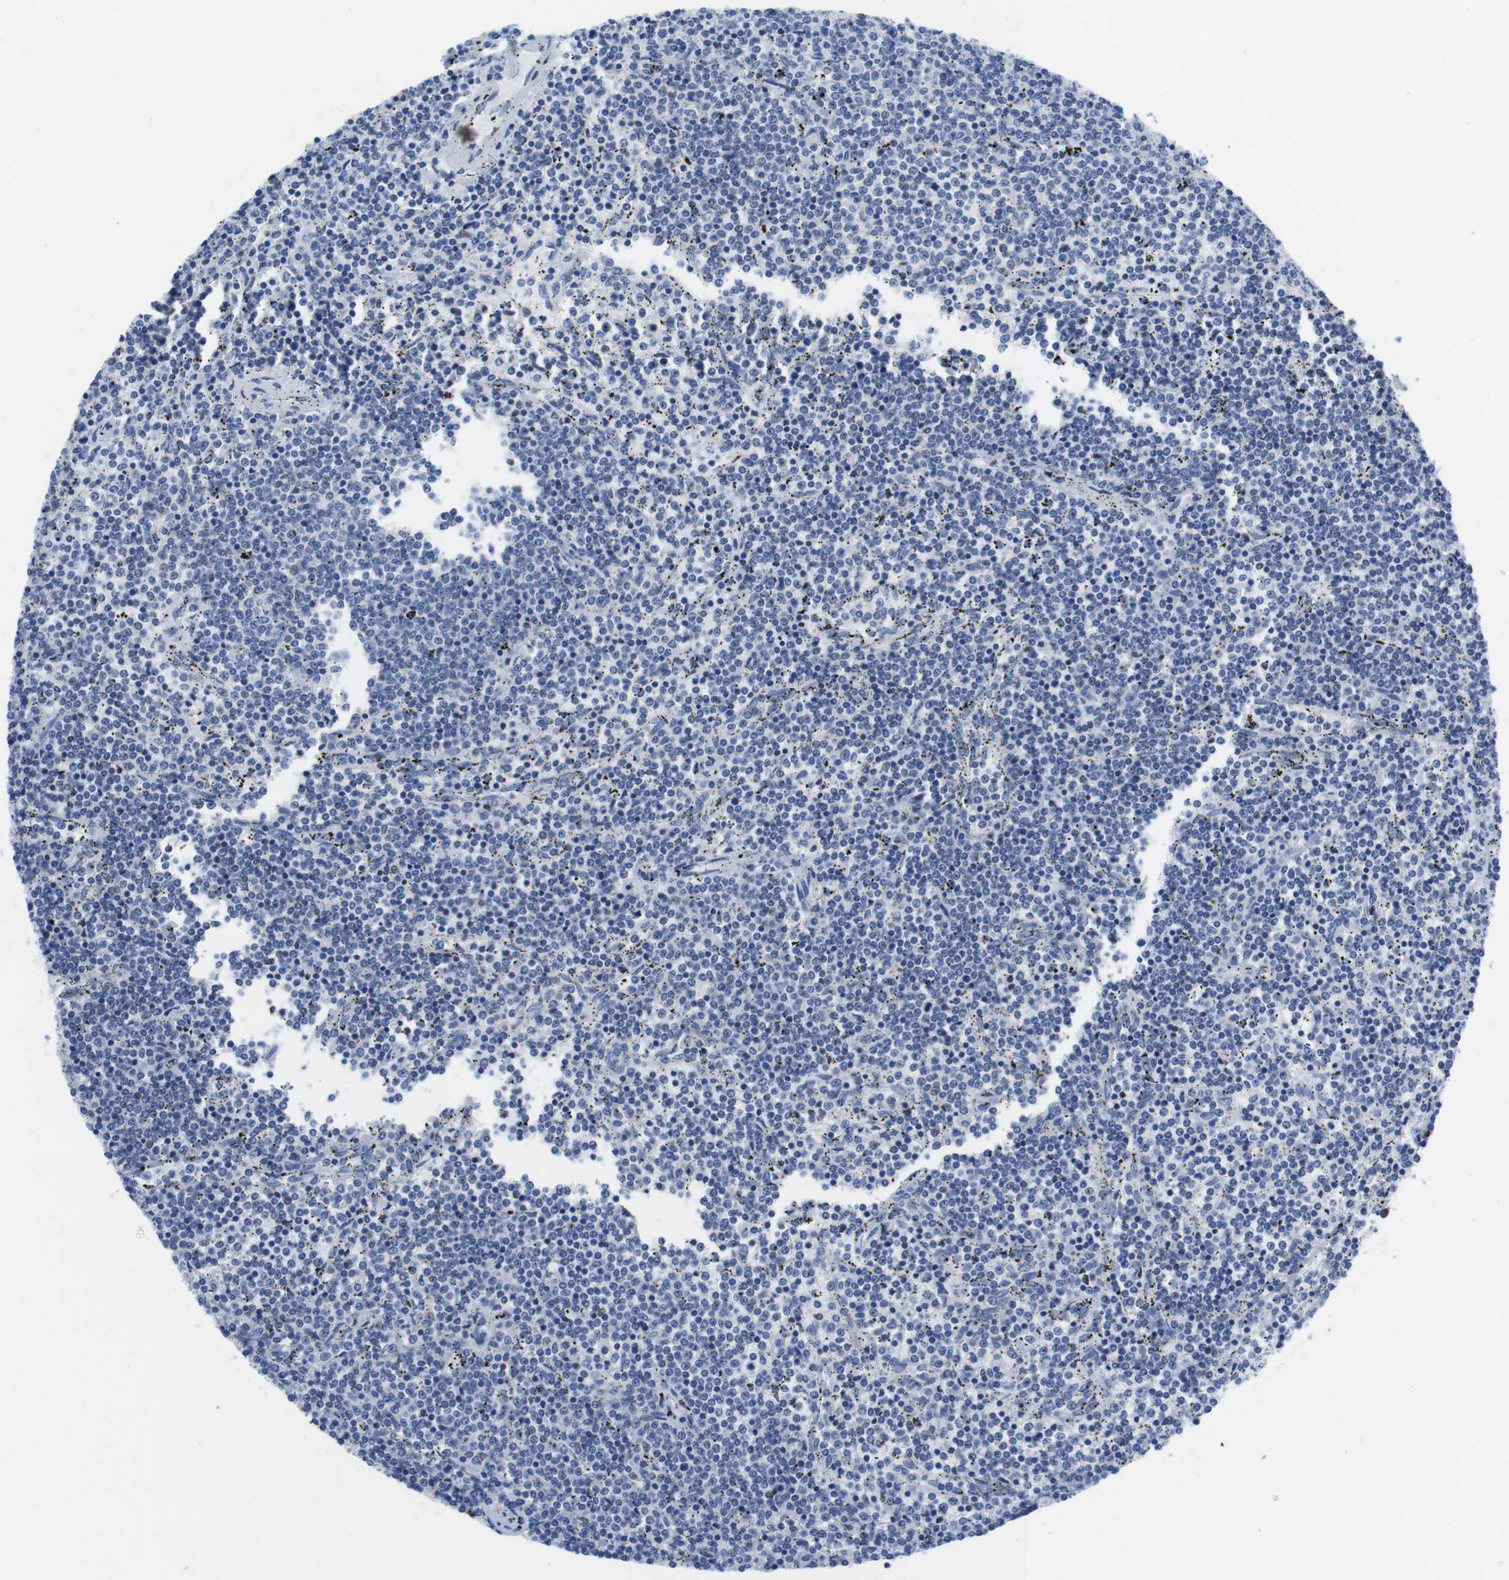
{"staining": {"intensity": "negative", "quantity": "none", "location": "none"}, "tissue": "lymphoma", "cell_type": "Tumor cells", "image_type": "cancer", "snomed": [{"axis": "morphology", "description": "Malignant lymphoma, non-Hodgkin's type, Low grade"}, {"axis": "topography", "description": "Spleen"}], "caption": "Tumor cells show no significant protein staining in lymphoma. (DAB (3,3'-diaminobenzidine) immunohistochemistry (IHC) visualized using brightfield microscopy, high magnification).", "gene": "MAP6", "patient": {"sex": "female", "age": 50}}